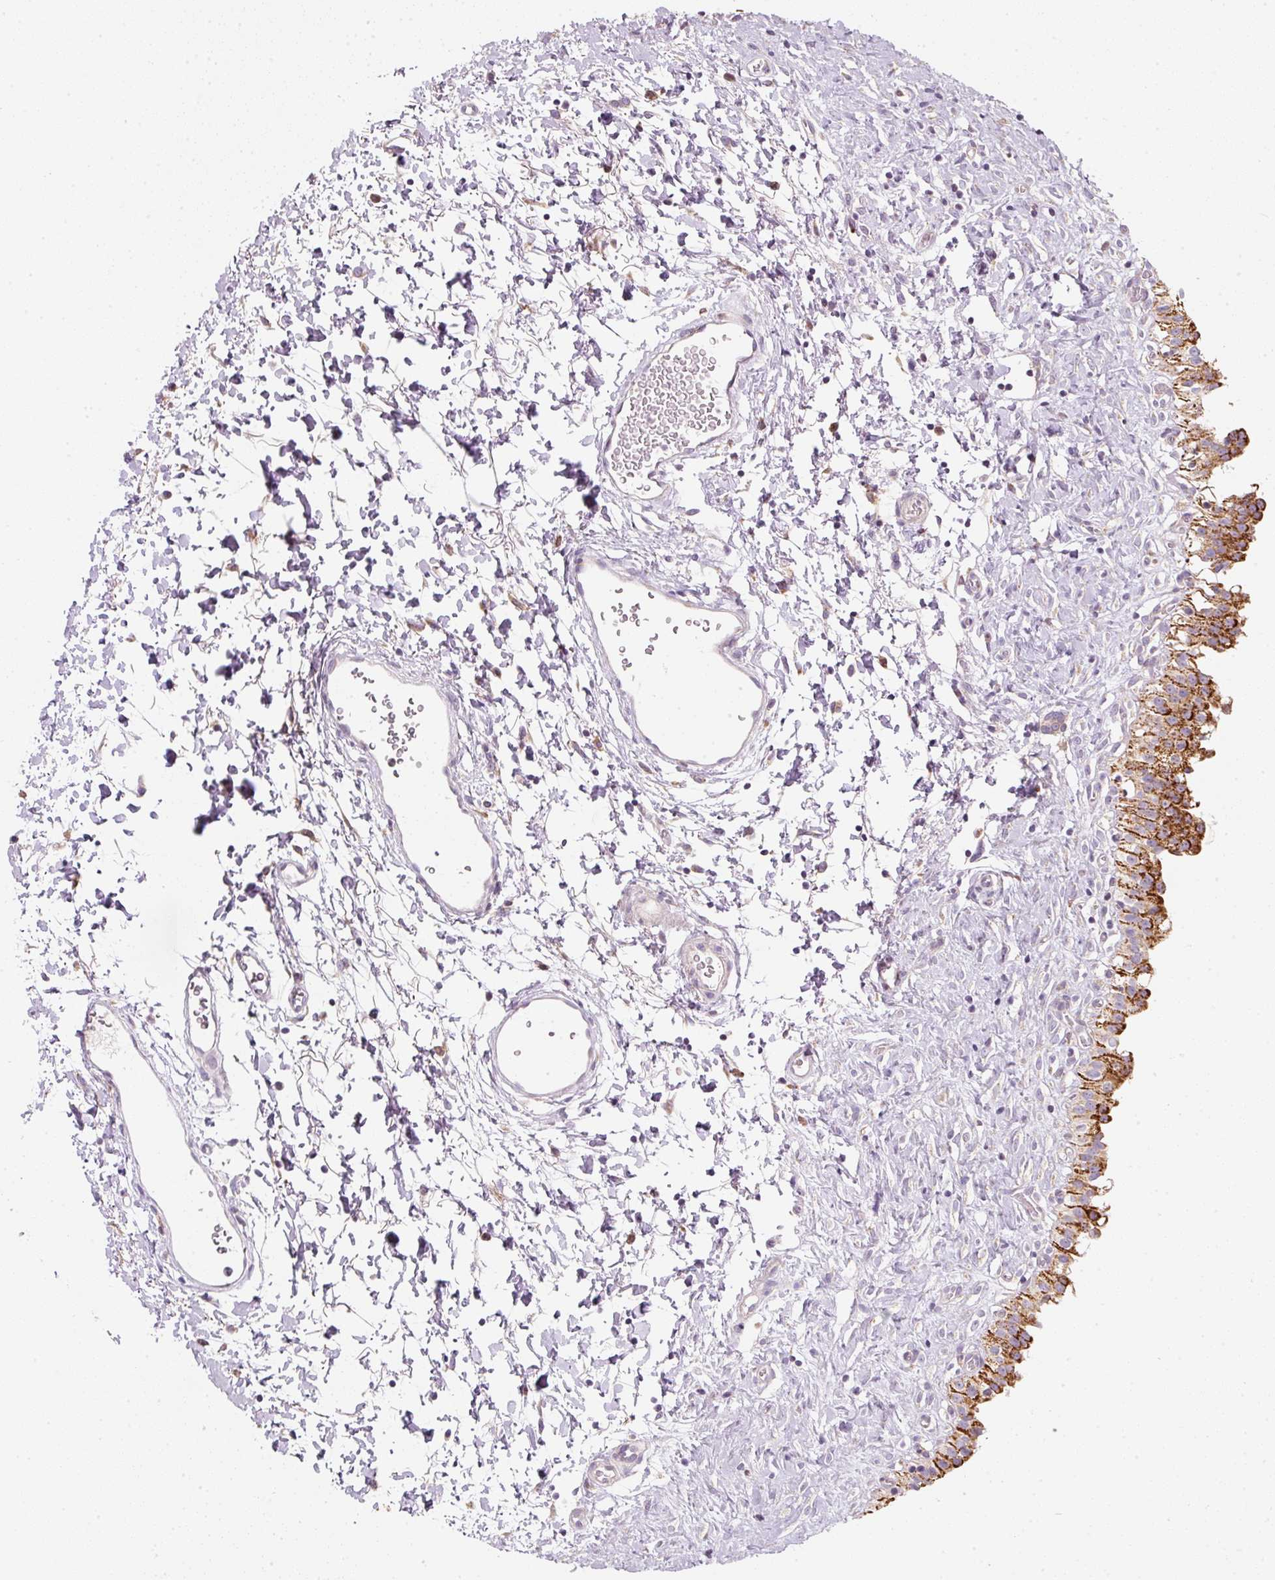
{"staining": {"intensity": "strong", "quantity": ">75%", "location": "cytoplasmic/membranous"}, "tissue": "urinary bladder", "cell_type": "Urothelial cells", "image_type": "normal", "snomed": [{"axis": "morphology", "description": "Normal tissue, NOS"}, {"axis": "topography", "description": "Urinary bladder"}], "caption": "An immunohistochemistry (IHC) image of normal tissue is shown. Protein staining in brown shows strong cytoplasmic/membranous positivity in urinary bladder within urothelial cells.", "gene": "MORN4", "patient": {"sex": "male", "age": 51}}